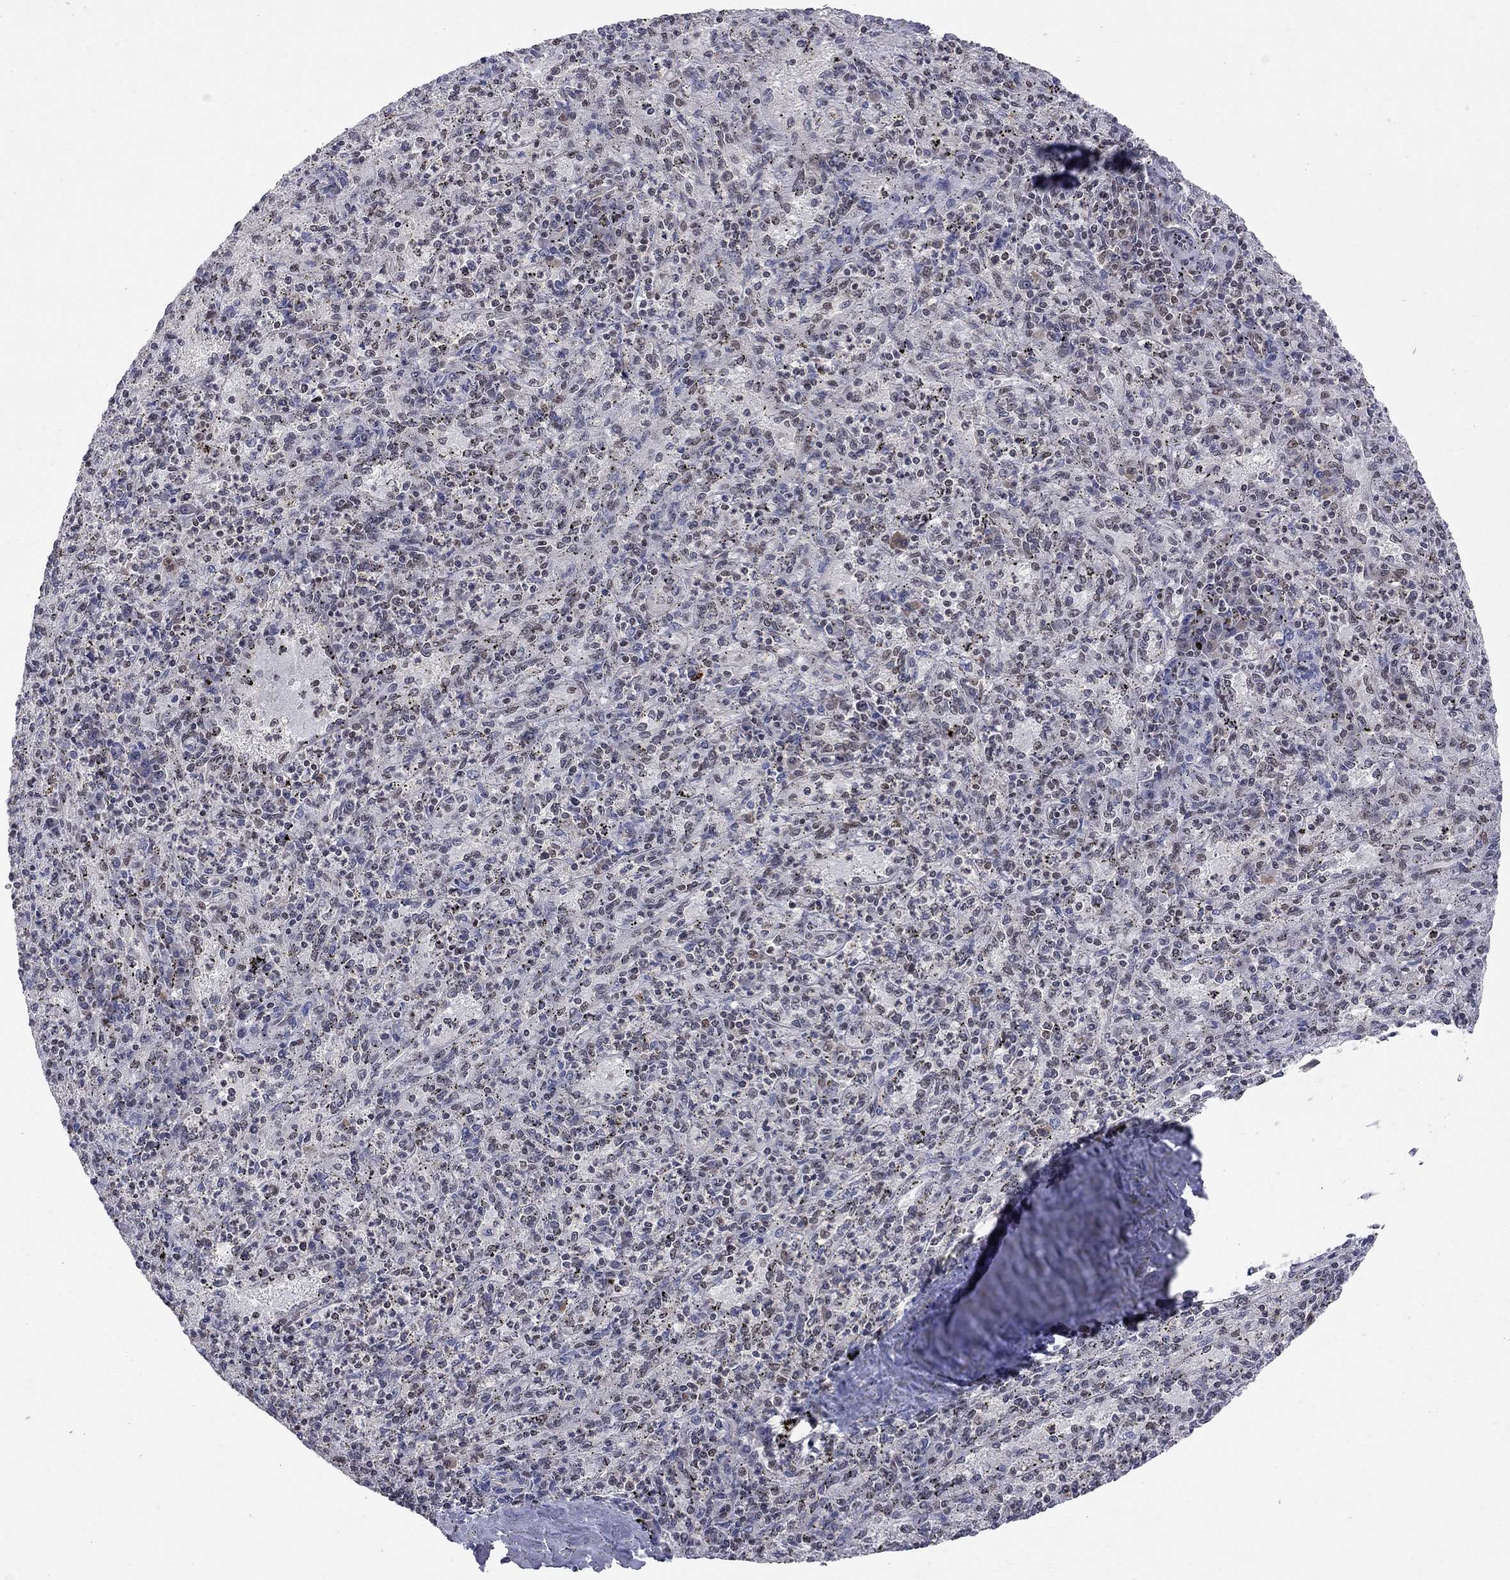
{"staining": {"intensity": "moderate", "quantity": "<25%", "location": "nuclear"}, "tissue": "spleen", "cell_type": "Cells in red pulp", "image_type": "normal", "snomed": [{"axis": "morphology", "description": "Normal tissue, NOS"}, {"axis": "topography", "description": "Spleen"}], "caption": "Immunohistochemical staining of benign spleen shows <25% levels of moderate nuclear protein expression in approximately <25% of cells in red pulp. Using DAB (brown) and hematoxylin (blue) stains, captured at high magnification using brightfield microscopy.", "gene": "SAP30L", "patient": {"sex": "male", "age": 60}}